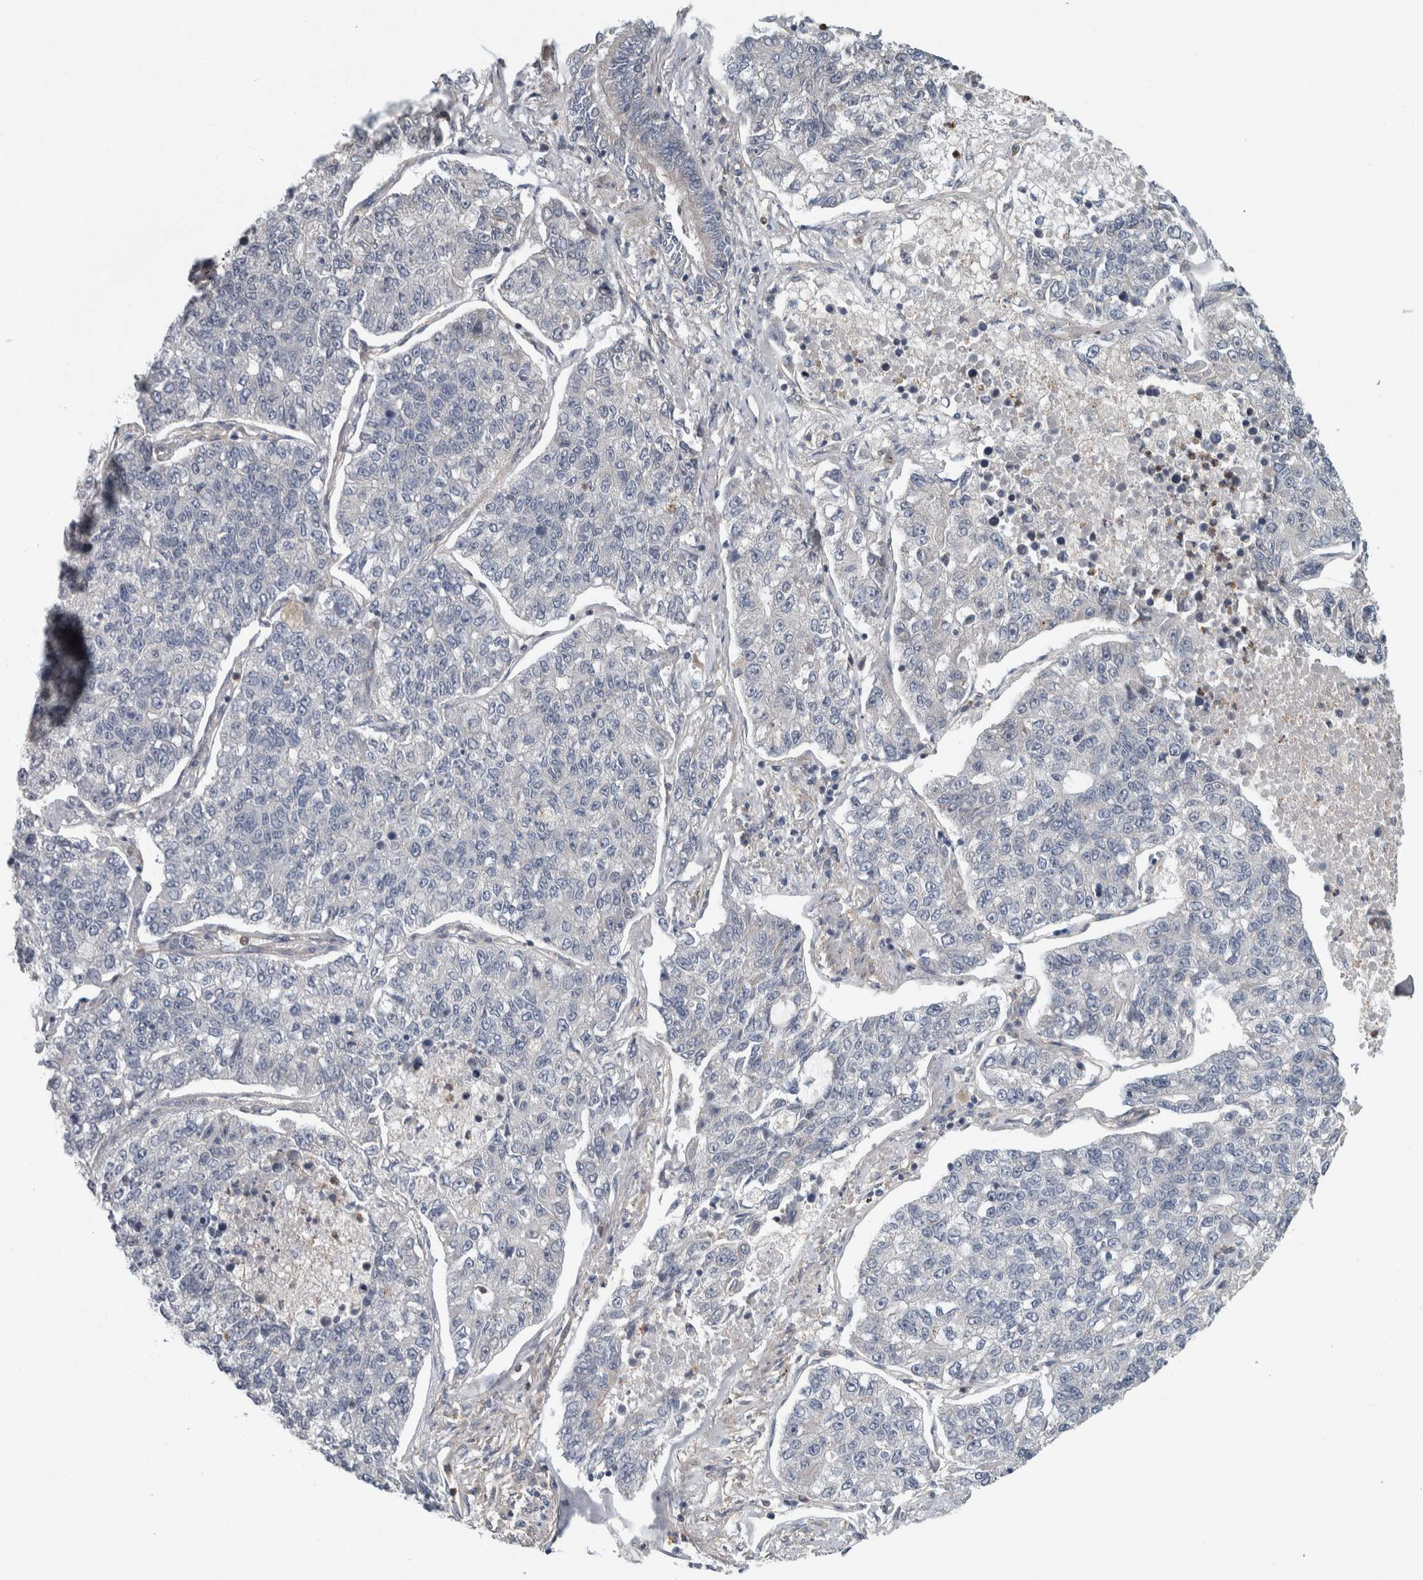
{"staining": {"intensity": "negative", "quantity": "none", "location": "none"}, "tissue": "lung cancer", "cell_type": "Tumor cells", "image_type": "cancer", "snomed": [{"axis": "morphology", "description": "Adenocarcinoma, NOS"}, {"axis": "topography", "description": "Lung"}], "caption": "A micrograph of human lung cancer (adenocarcinoma) is negative for staining in tumor cells. Nuclei are stained in blue.", "gene": "KCNJ3", "patient": {"sex": "male", "age": 49}}